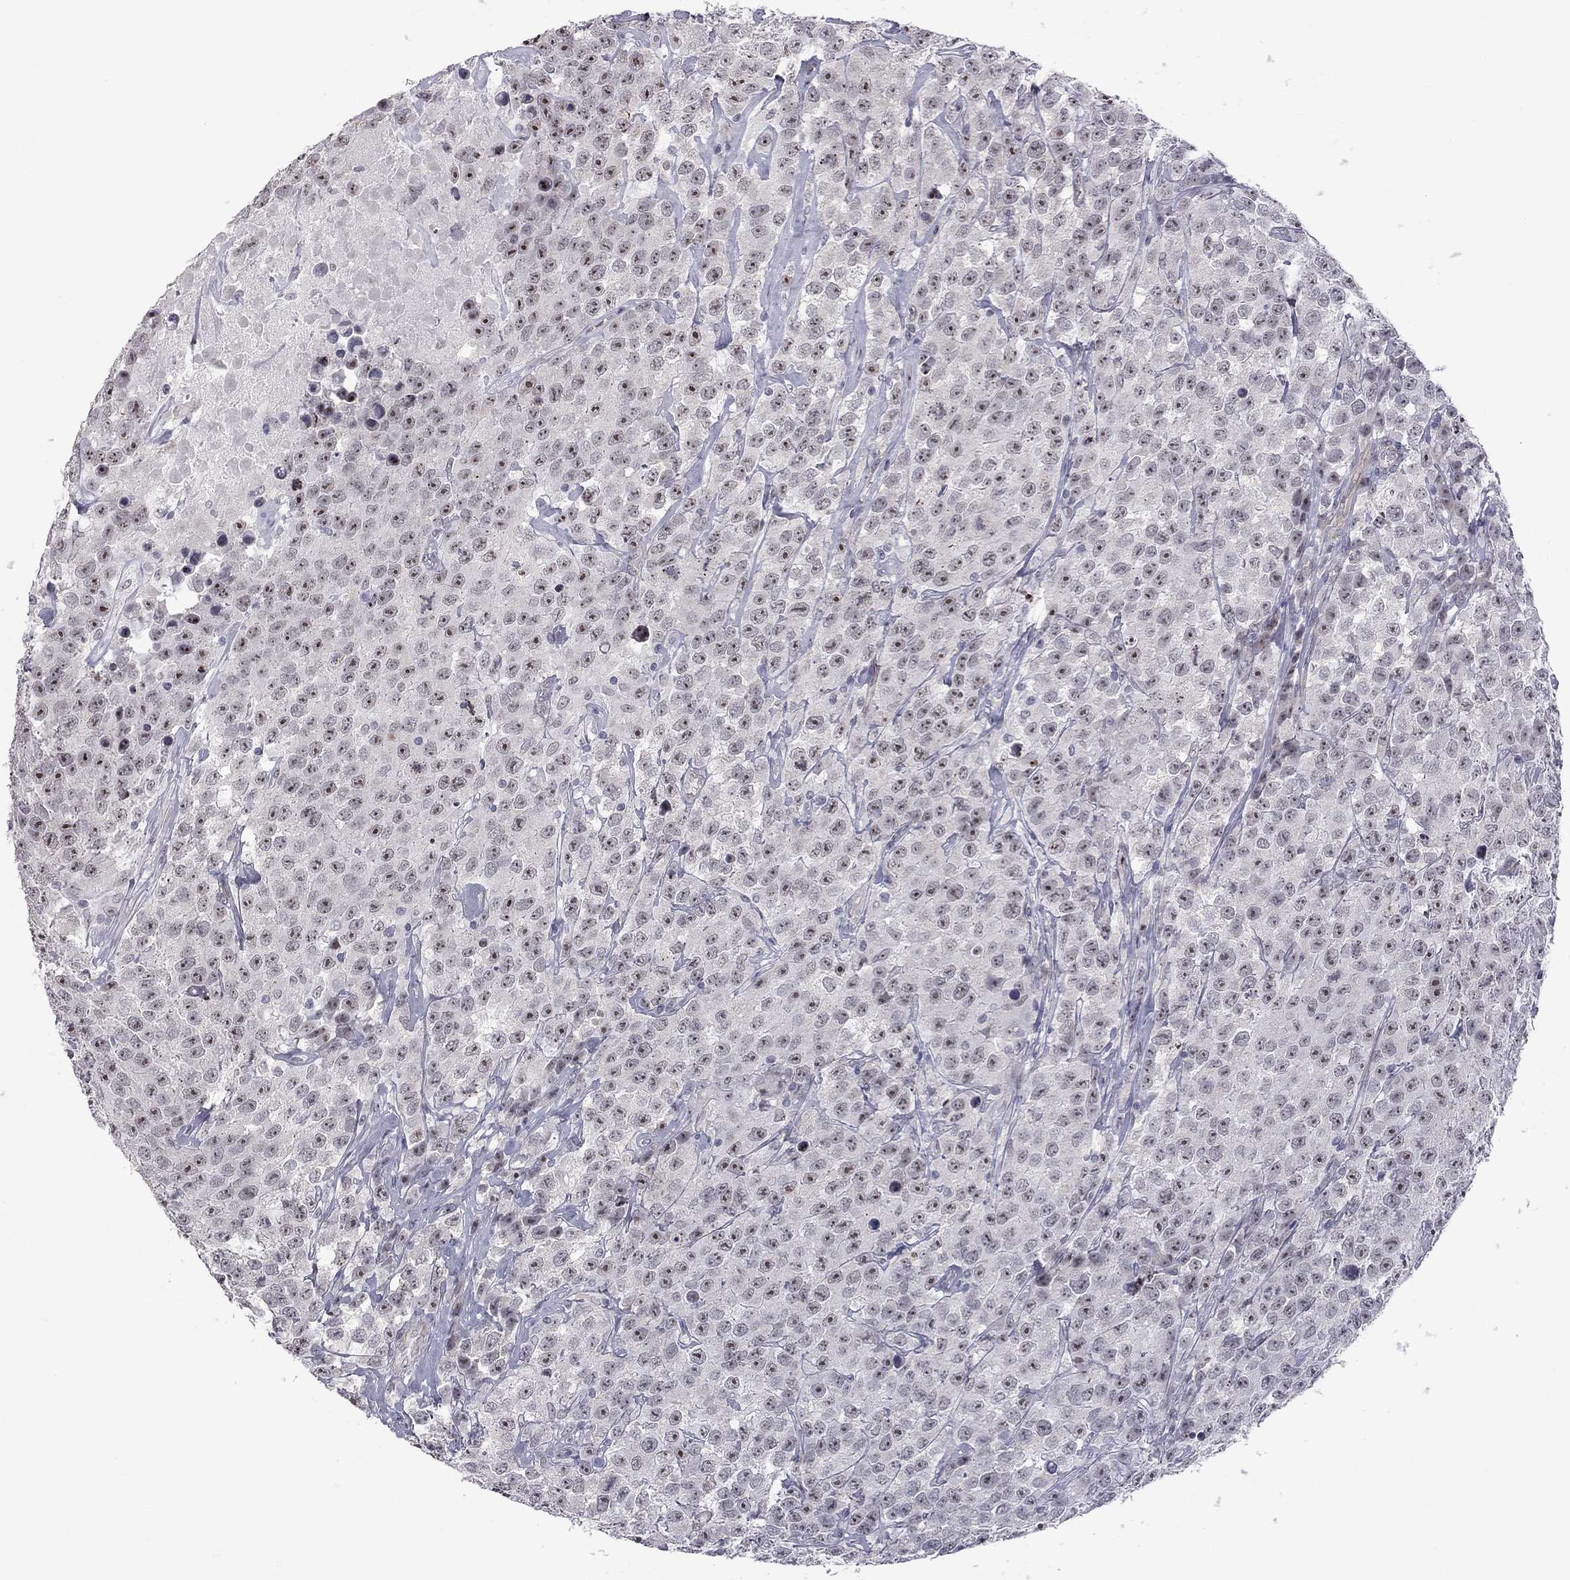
{"staining": {"intensity": "moderate", "quantity": "<25%", "location": "nuclear"}, "tissue": "testis cancer", "cell_type": "Tumor cells", "image_type": "cancer", "snomed": [{"axis": "morphology", "description": "Seminoma, NOS"}, {"axis": "topography", "description": "Testis"}], "caption": "Protein expression analysis of testis seminoma shows moderate nuclear positivity in about <25% of tumor cells.", "gene": "GSG1L", "patient": {"sex": "male", "age": 59}}